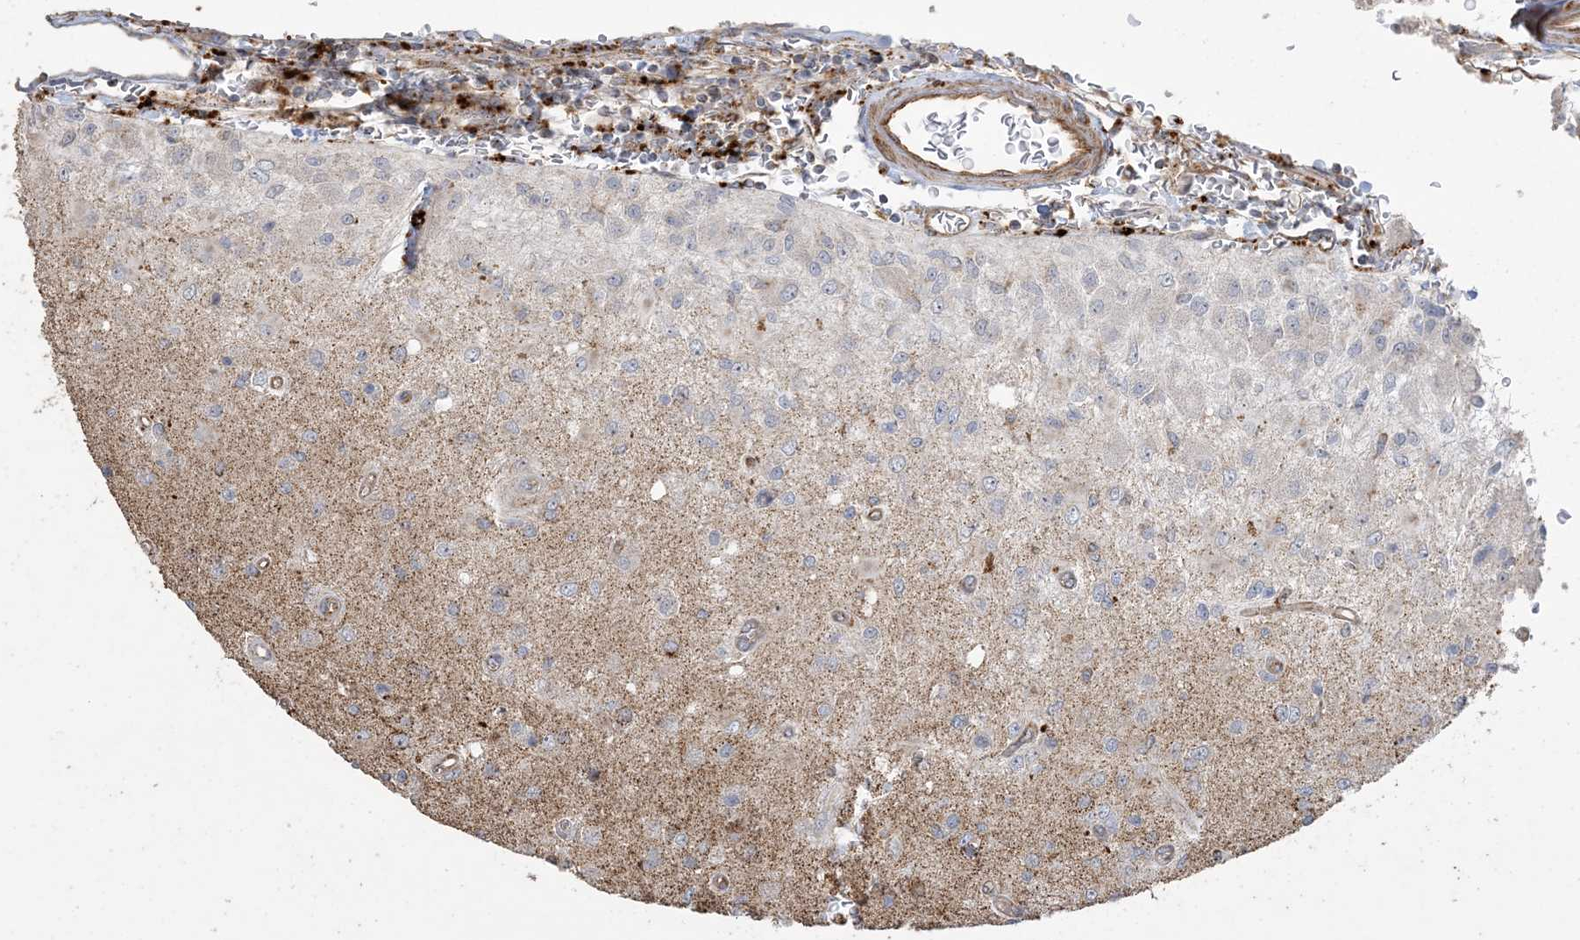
{"staining": {"intensity": "moderate", "quantity": "<25%", "location": "cytoplasmic/membranous"}, "tissue": "glioma", "cell_type": "Tumor cells", "image_type": "cancer", "snomed": [{"axis": "morphology", "description": "Normal tissue, NOS"}, {"axis": "morphology", "description": "Glioma, malignant, High grade"}, {"axis": "topography", "description": "Cerebral cortex"}], "caption": "Protein analysis of glioma tissue shows moderate cytoplasmic/membranous positivity in approximately <25% of tumor cells. Nuclei are stained in blue.", "gene": "AGA", "patient": {"sex": "male", "age": 77}}